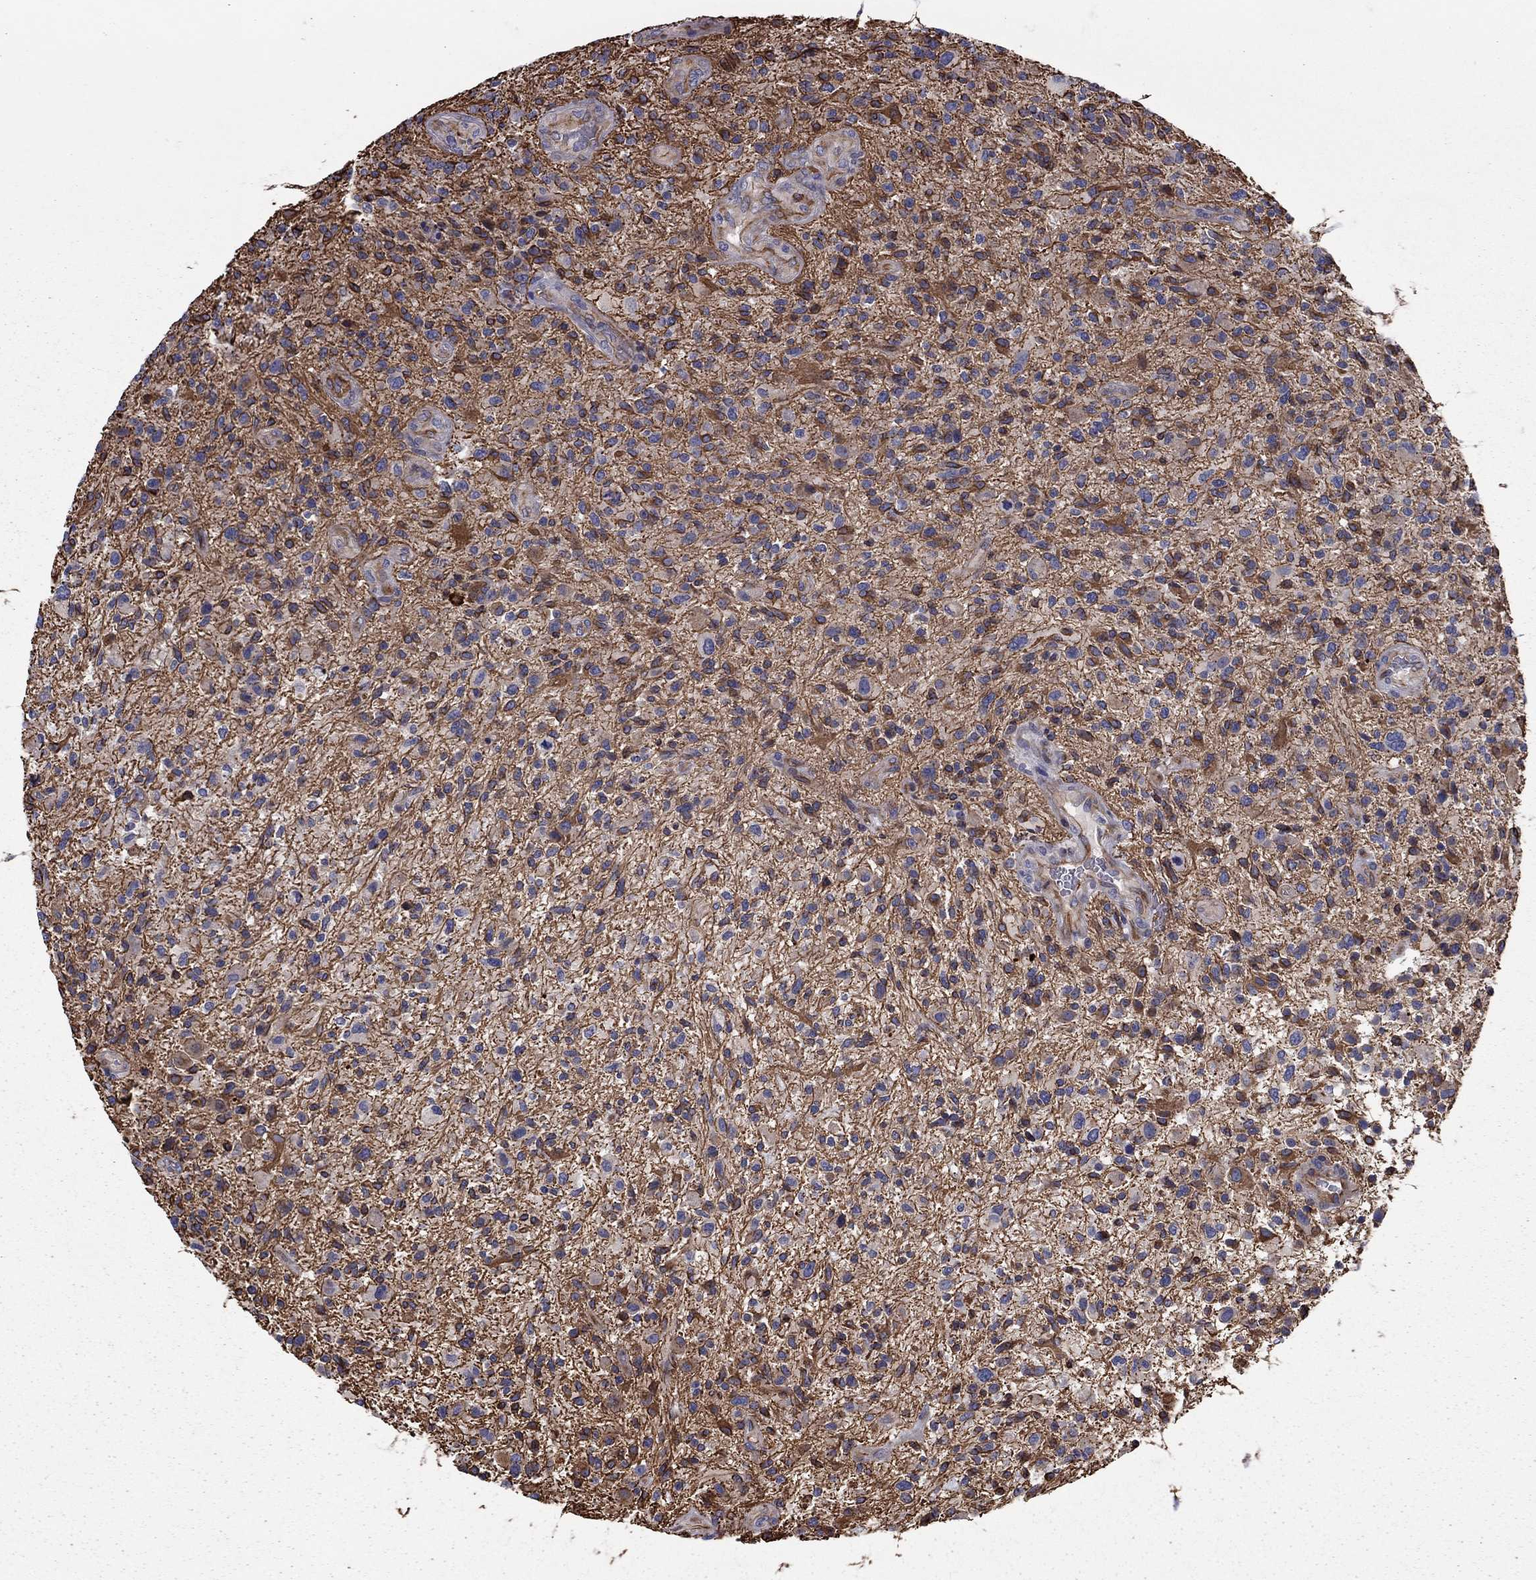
{"staining": {"intensity": "moderate", "quantity": "<25%", "location": "cytoplasmic/membranous"}, "tissue": "glioma", "cell_type": "Tumor cells", "image_type": "cancer", "snomed": [{"axis": "morphology", "description": "Glioma, malignant, High grade"}, {"axis": "topography", "description": "Brain"}], "caption": "Human high-grade glioma (malignant) stained for a protein (brown) exhibits moderate cytoplasmic/membranous positive positivity in about <25% of tumor cells.", "gene": "CLSTN1", "patient": {"sex": "male", "age": 47}}